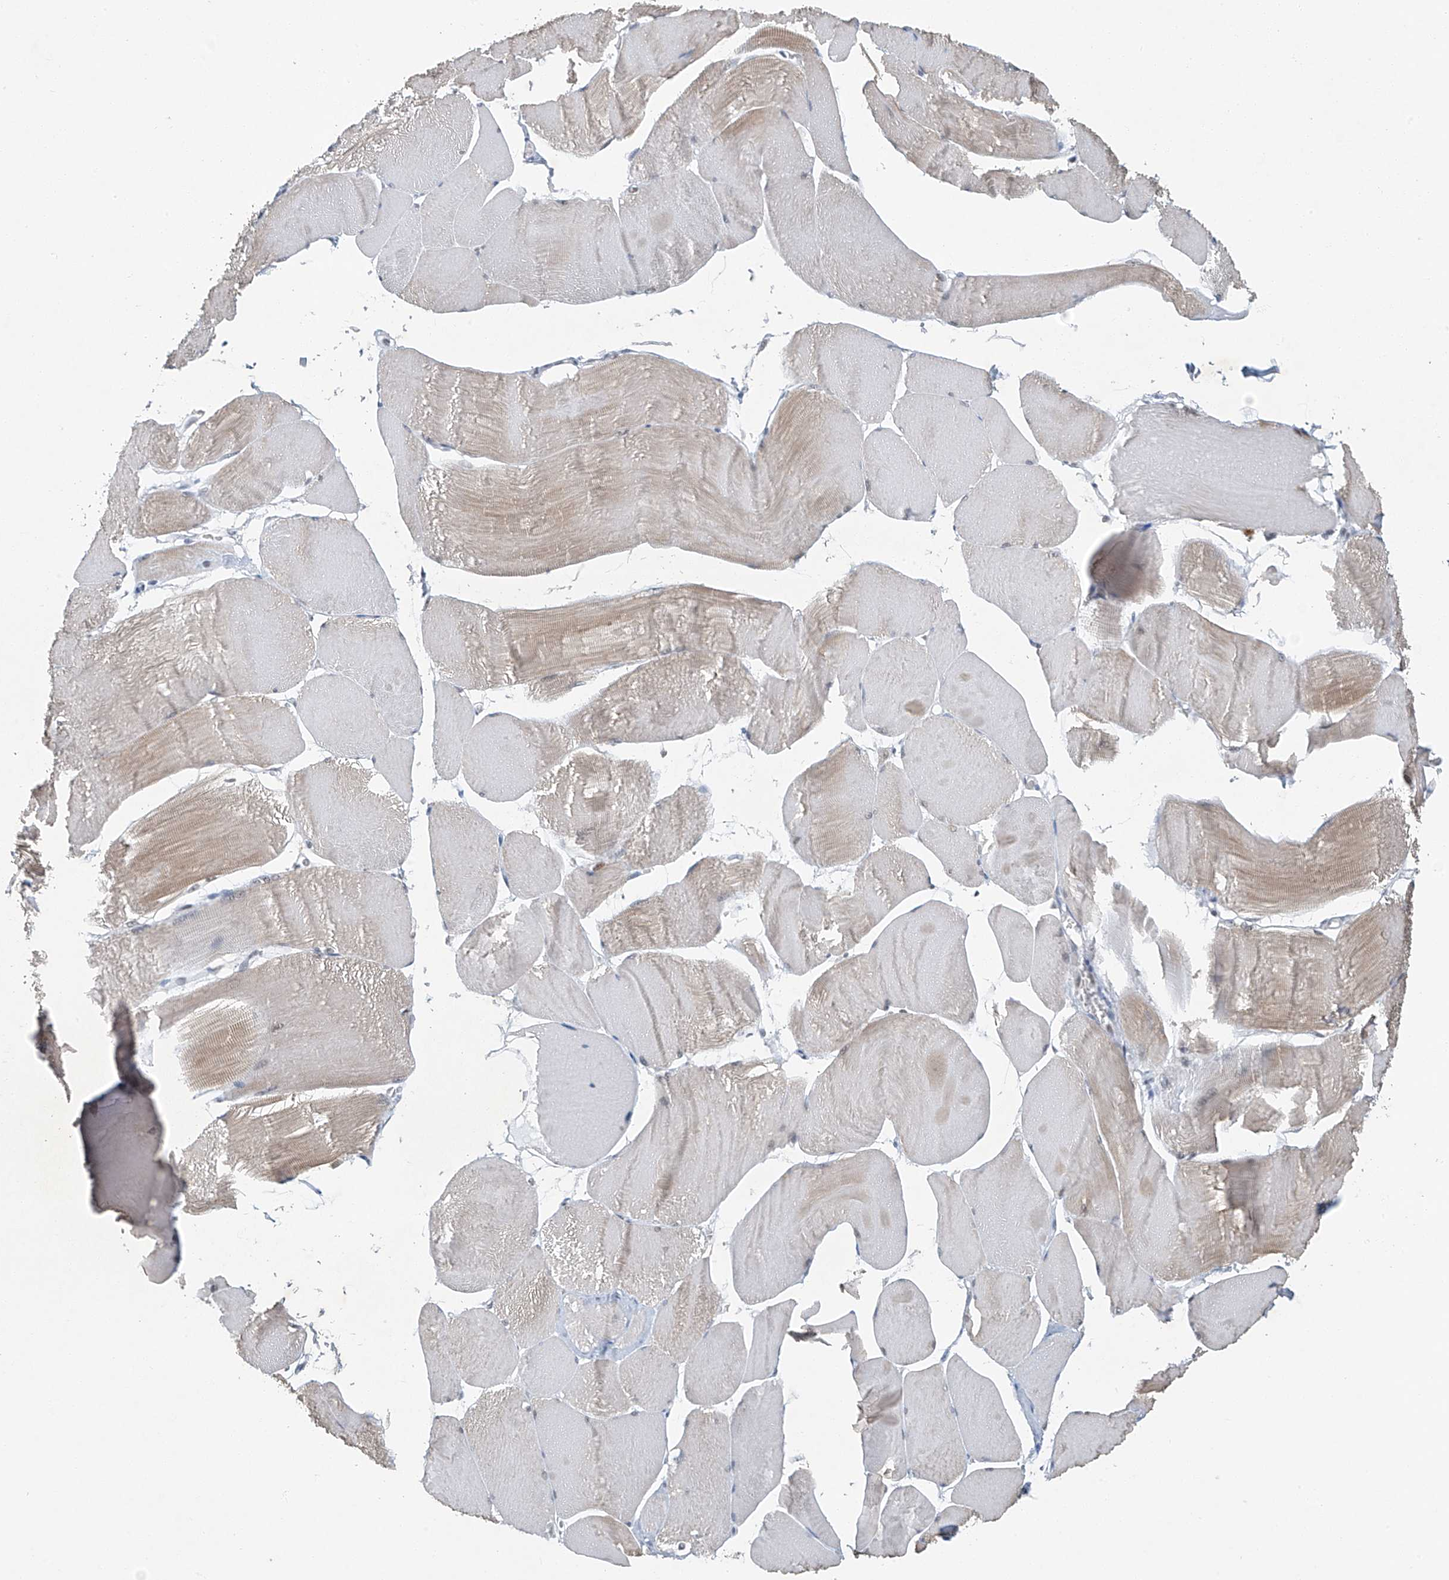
{"staining": {"intensity": "weak", "quantity": "<25%", "location": "cytoplasmic/membranous"}, "tissue": "skeletal muscle", "cell_type": "Myocytes", "image_type": "normal", "snomed": [{"axis": "morphology", "description": "Normal tissue, NOS"}, {"axis": "morphology", "description": "Basal cell carcinoma"}, {"axis": "topography", "description": "Skeletal muscle"}], "caption": "Immunohistochemistry micrograph of unremarkable skeletal muscle: human skeletal muscle stained with DAB (3,3'-diaminobenzidine) reveals no significant protein staining in myocytes.", "gene": "TAF8", "patient": {"sex": "female", "age": 64}}